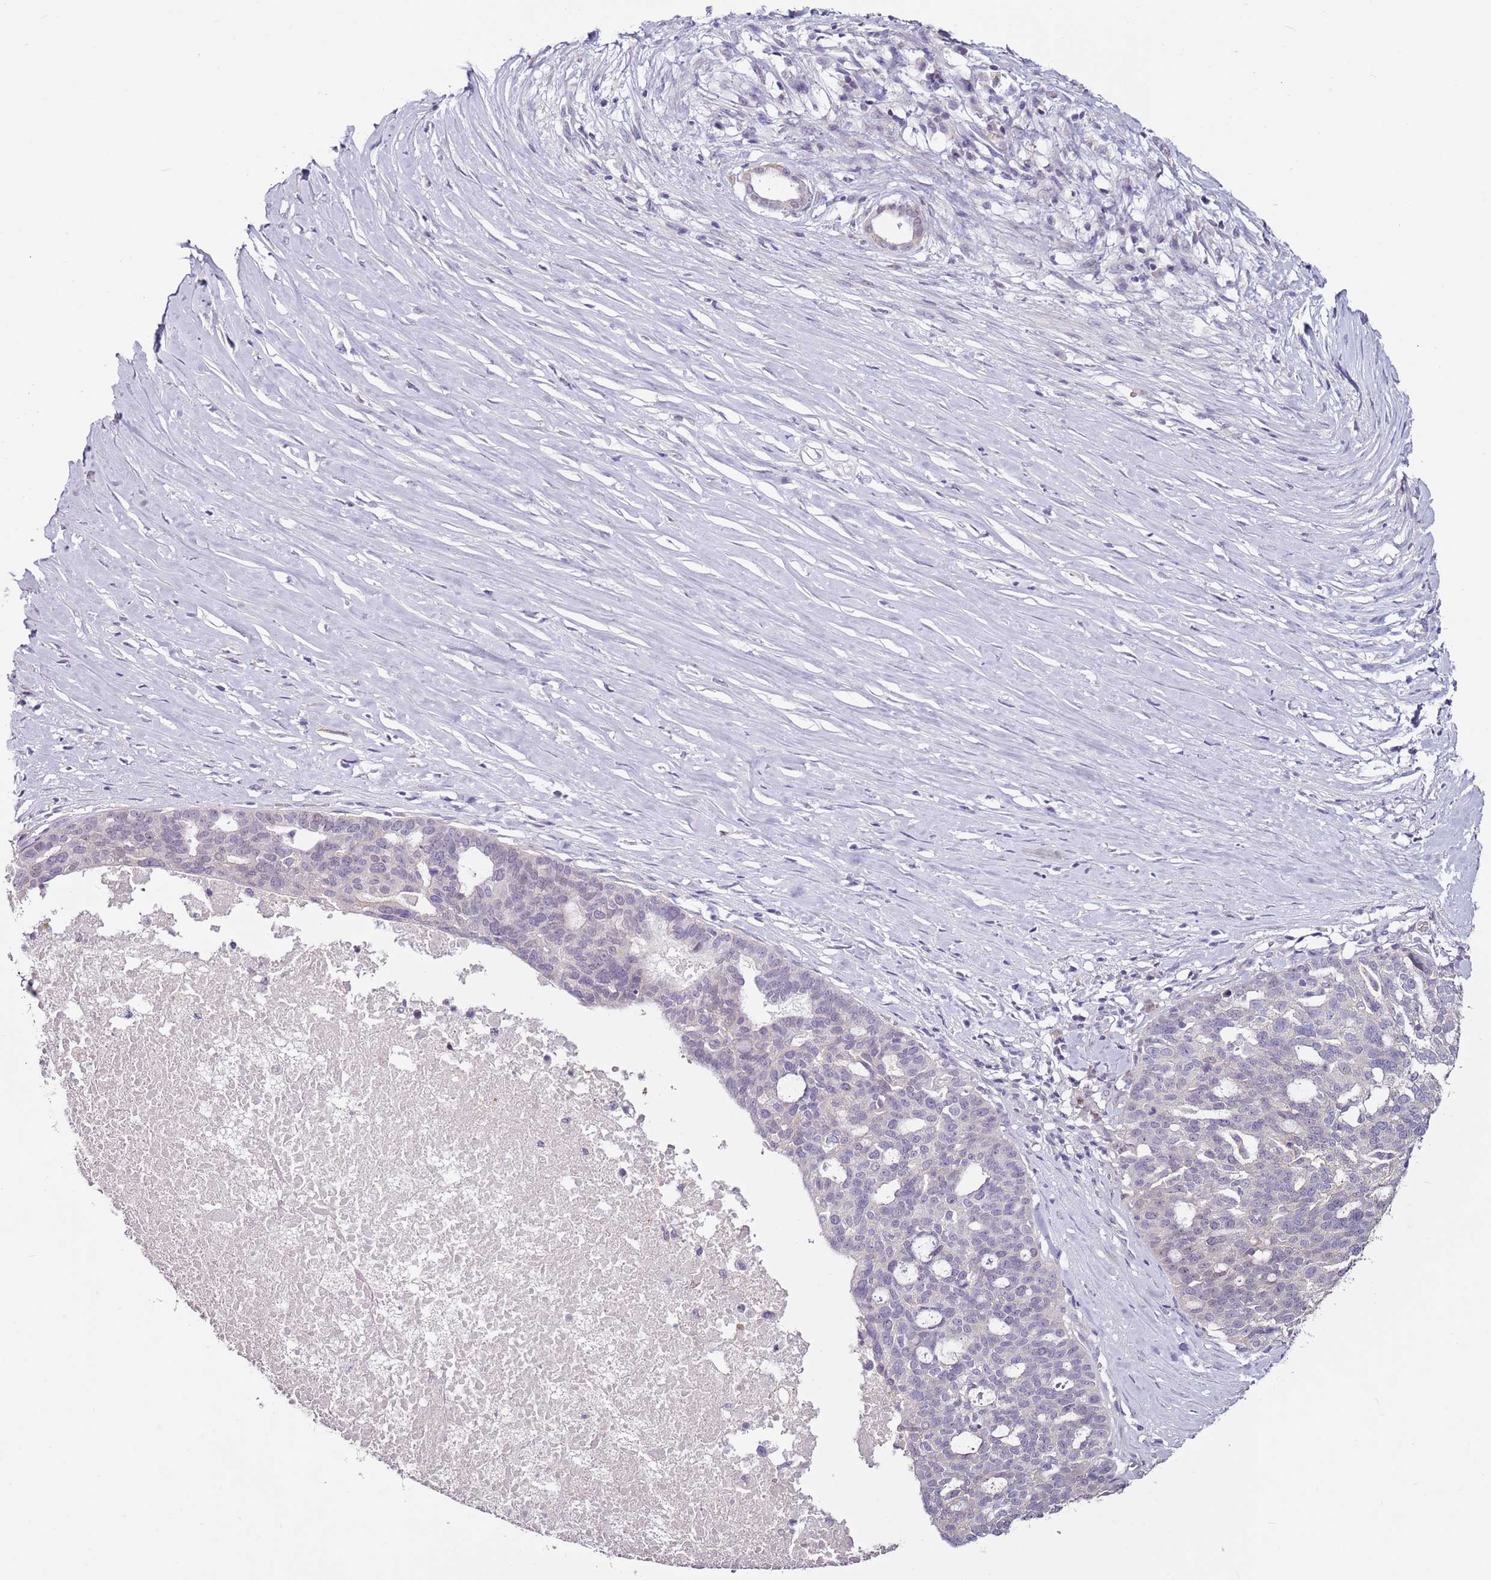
{"staining": {"intensity": "negative", "quantity": "none", "location": "none"}, "tissue": "ovarian cancer", "cell_type": "Tumor cells", "image_type": "cancer", "snomed": [{"axis": "morphology", "description": "Cystadenocarcinoma, serous, NOS"}, {"axis": "topography", "description": "Ovary"}], "caption": "Tumor cells are negative for protein expression in human ovarian serous cystadenocarcinoma.", "gene": "MDH1", "patient": {"sex": "female", "age": 59}}